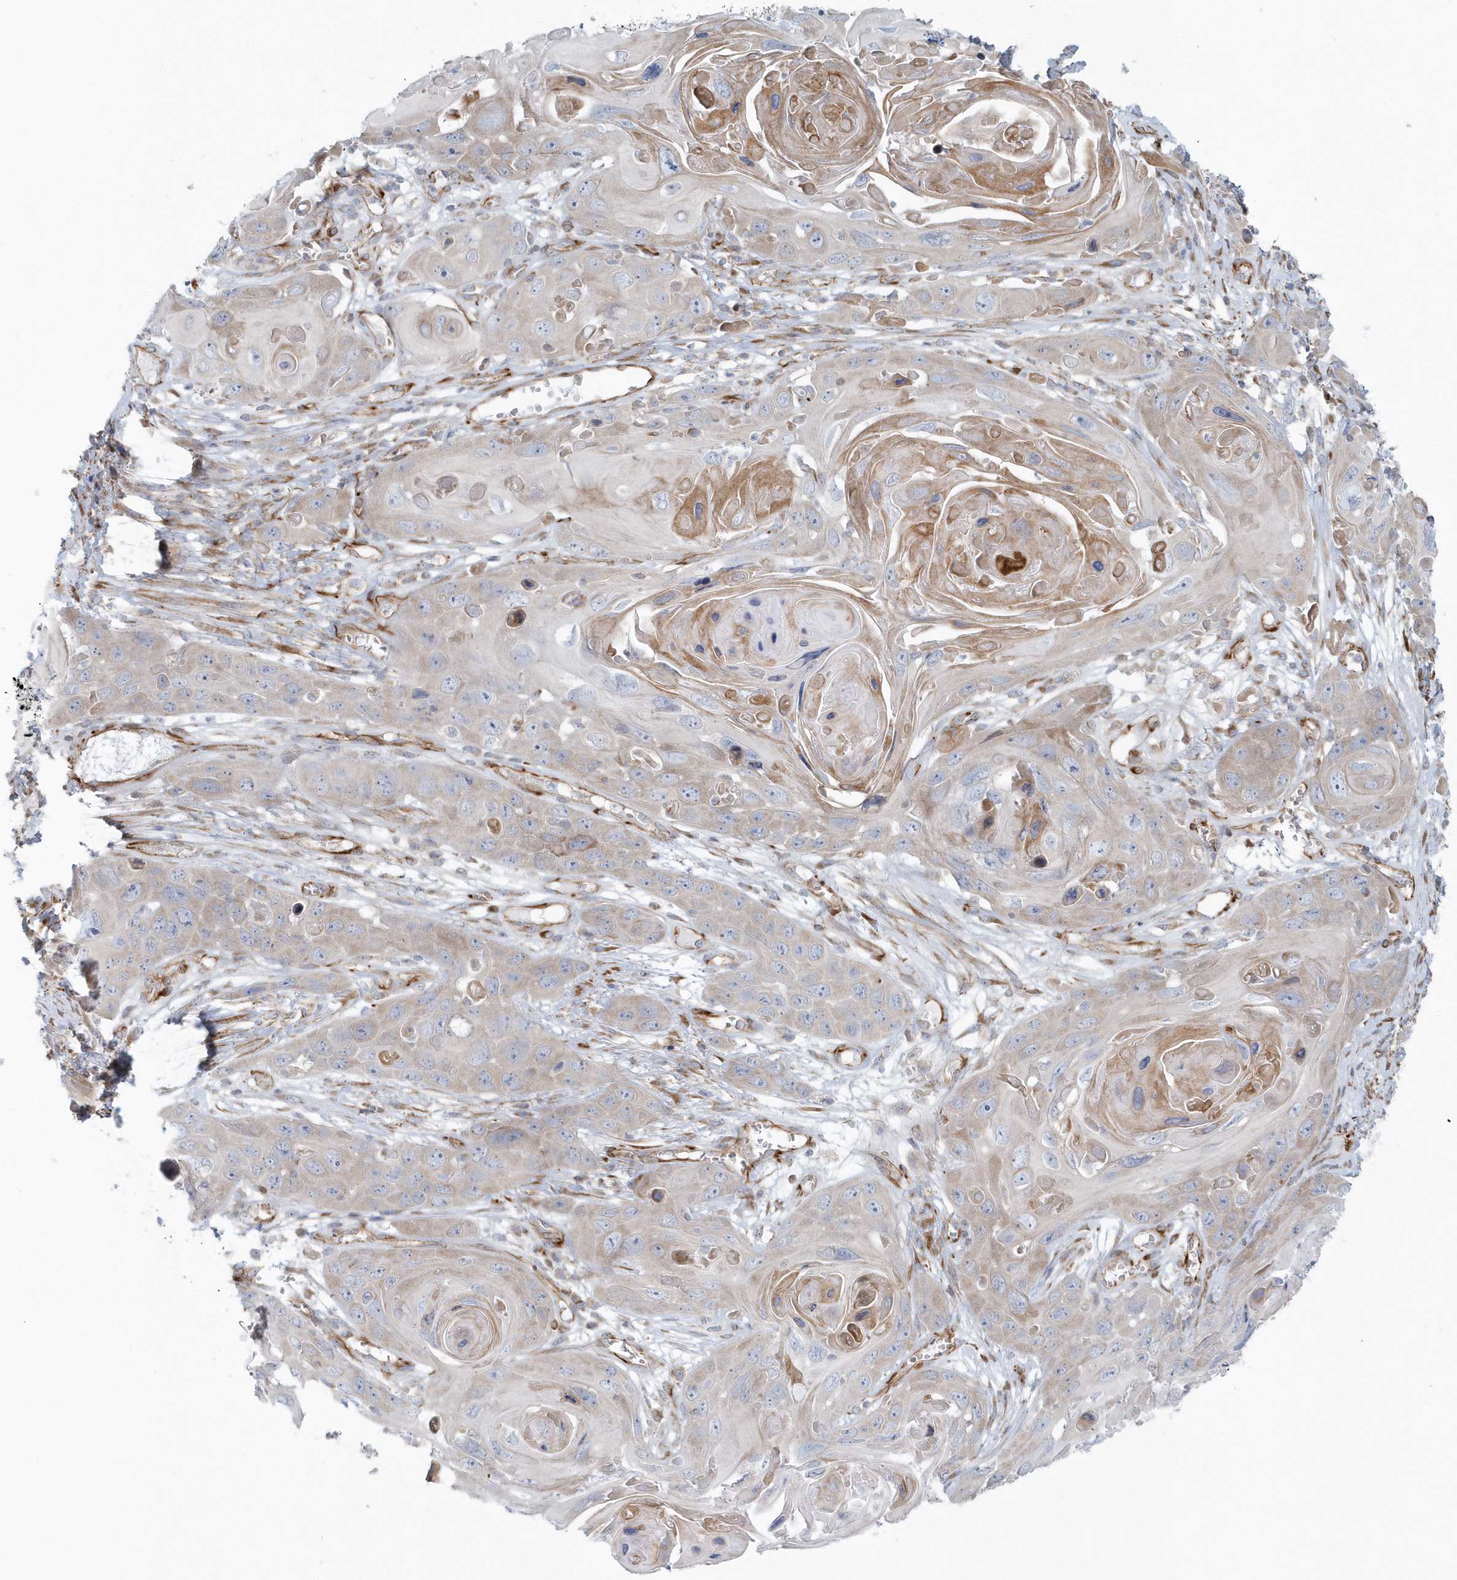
{"staining": {"intensity": "moderate", "quantity": "<25%", "location": "cytoplasmic/membranous"}, "tissue": "skin cancer", "cell_type": "Tumor cells", "image_type": "cancer", "snomed": [{"axis": "morphology", "description": "Squamous cell carcinoma, NOS"}, {"axis": "topography", "description": "Skin"}], "caption": "Protein staining of skin cancer (squamous cell carcinoma) tissue demonstrates moderate cytoplasmic/membranous staining in about <25% of tumor cells.", "gene": "GPR152", "patient": {"sex": "male", "age": 55}}